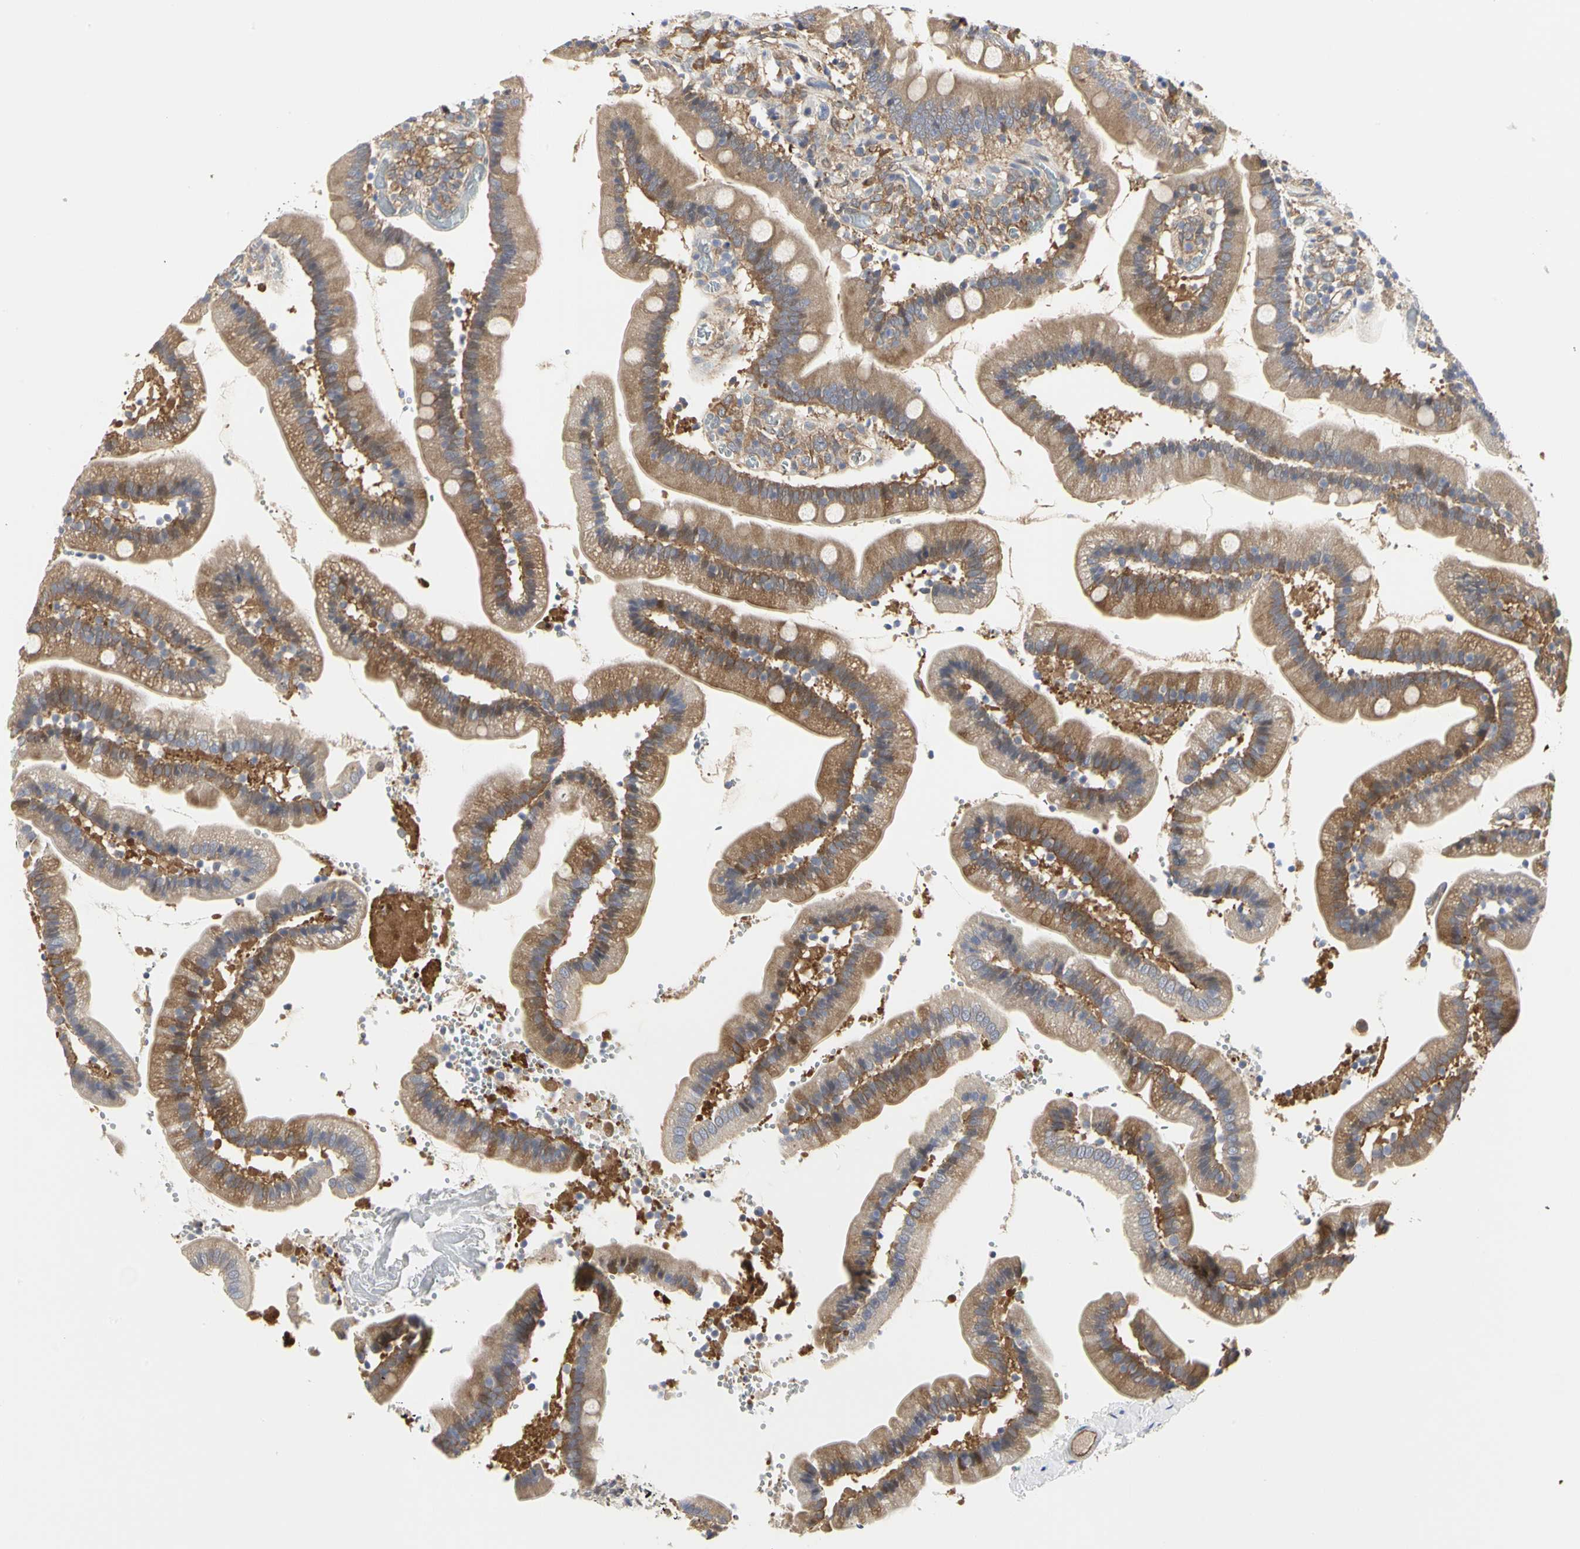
{"staining": {"intensity": "moderate", "quantity": ">75%", "location": "cytoplasmic/membranous"}, "tissue": "duodenum", "cell_type": "Glandular cells", "image_type": "normal", "snomed": [{"axis": "morphology", "description": "Normal tissue, NOS"}, {"axis": "topography", "description": "Duodenum"}], "caption": "This is an image of IHC staining of unremarkable duodenum, which shows moderate expression in the cytoplasmic/membranous of glandular cells.", "gene": "C3orf52", "patient": {"sex": "male", "age": 66}}